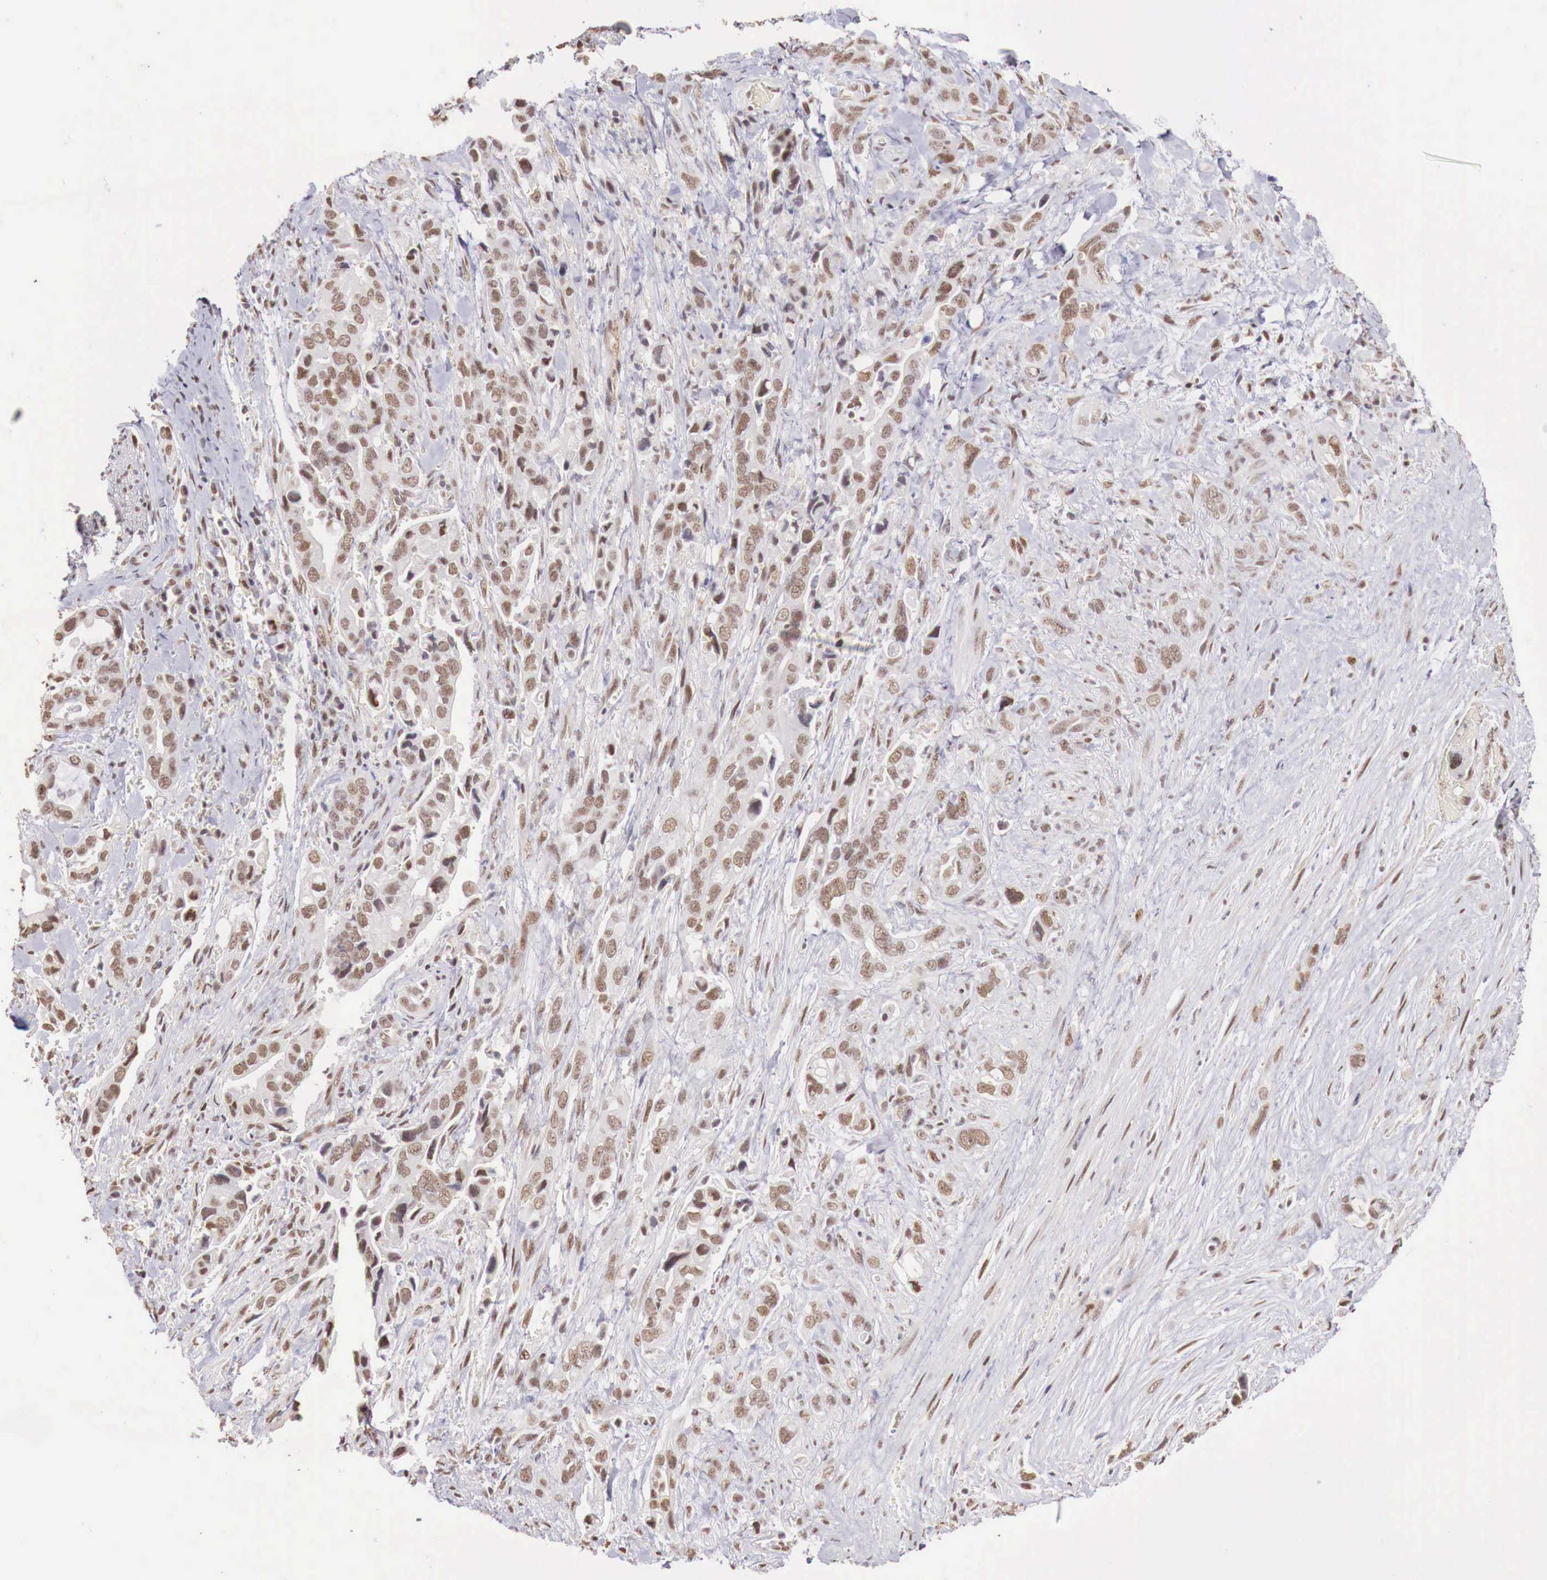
{"staining": {"intensity": "moderate", "quantity": ">75%", "location": "nuclear"}, "tissue": "pancreatic cancer", "cell_type": "Tumor cells", "image_type": "cancer", "snomed": [{"axis": "morphology", "description": "Adenocarcinoma, NOS"}, {"axis": "topography", "description": "Pancreas"}], "caption": "Pancreatic cancer was stained to show a protein in brown. There is medium levels of moderate nuclear staining in approximately >75% of tumor cells.", "gene": "FOXP2", "patient": {"sex": "male", "age": 69}}